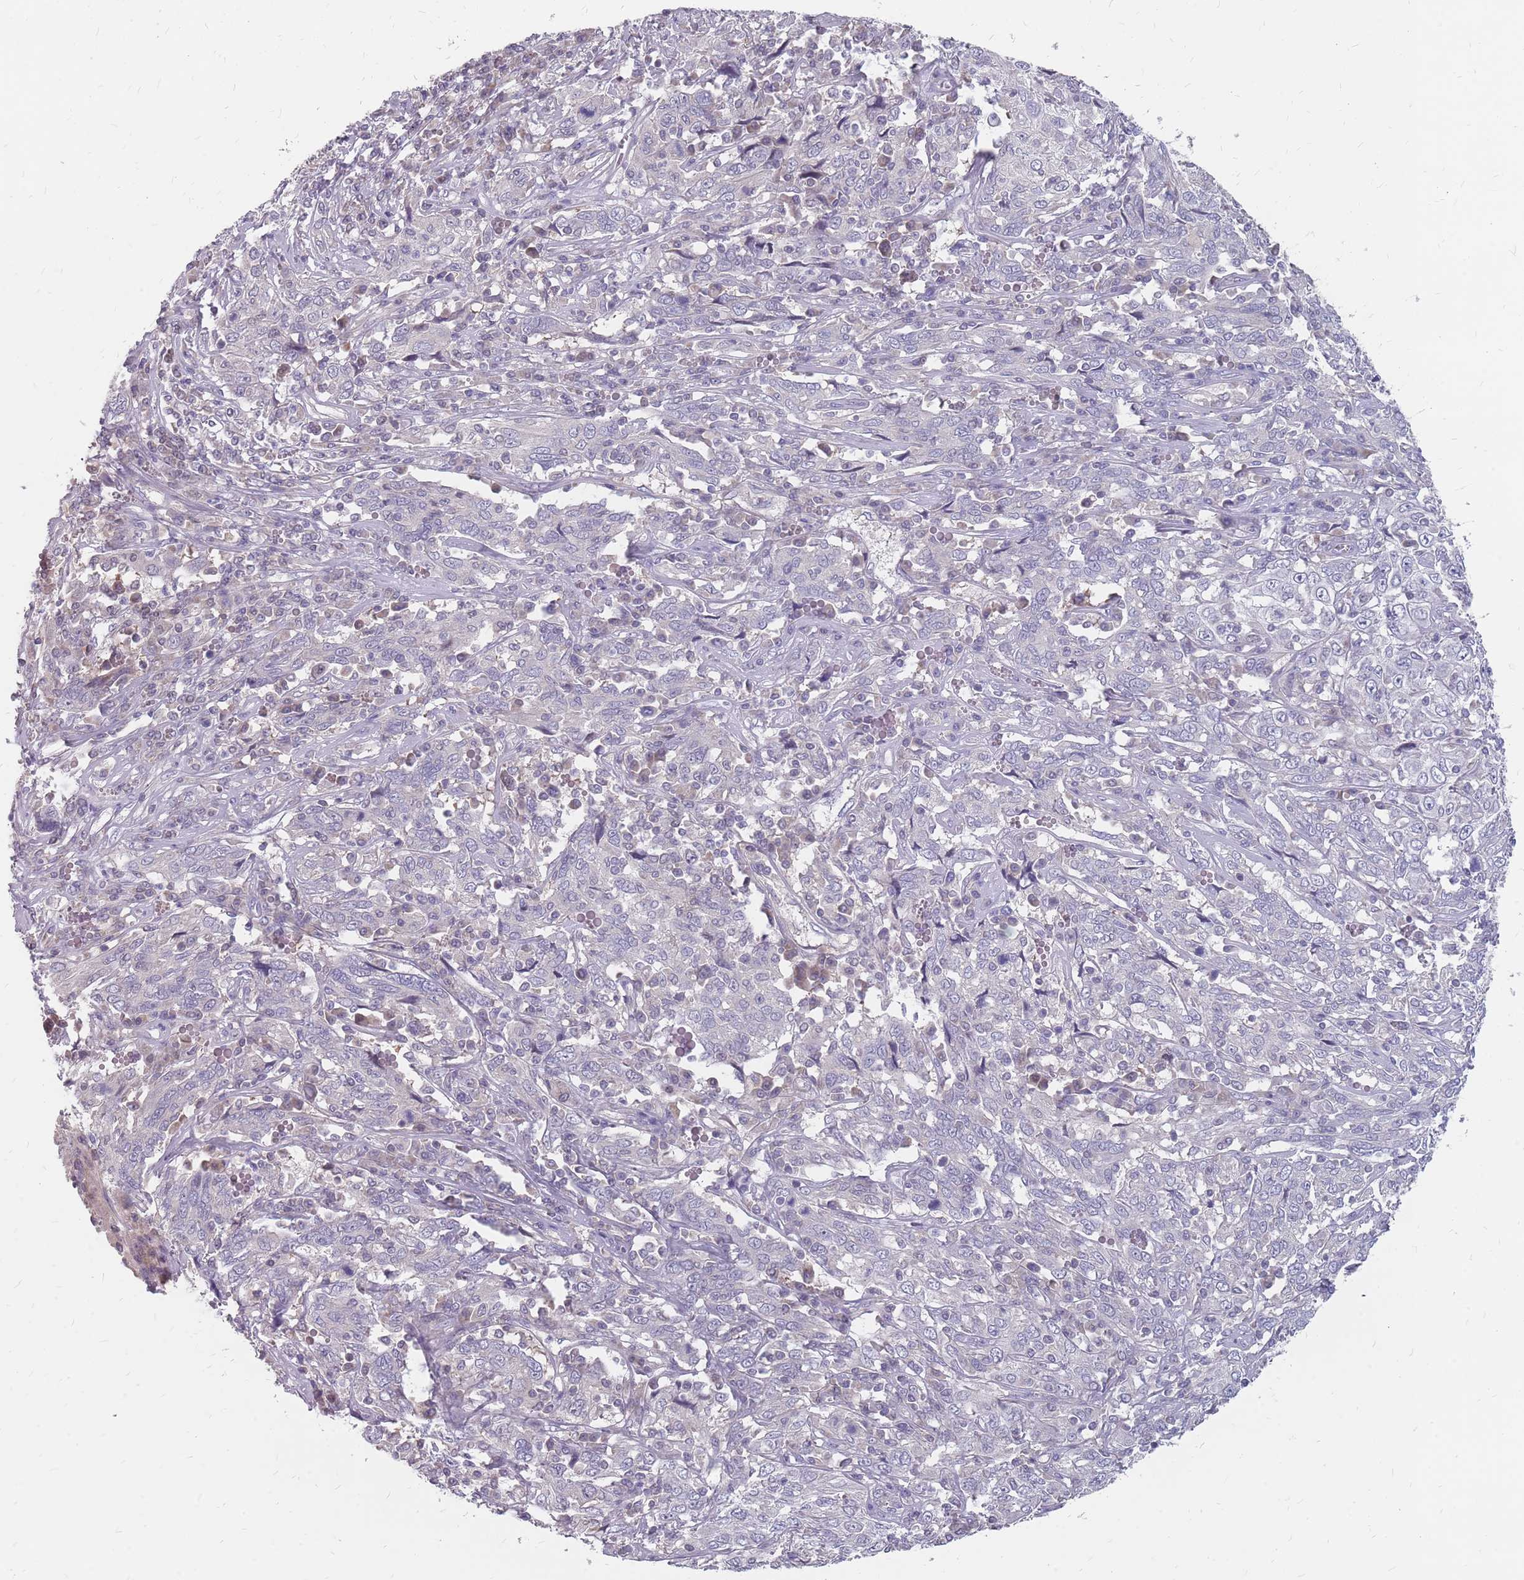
{"staining": {"intensity": "negative", "quantity": "none", "location": "none"}, "tissue": "cervical cancer", "cell_type": "Tumor cells", "image_type": "cancer", "snomed": [{"axis": "morphology", "description": "Squamous cell carcinoma, NOS"}, {"axis": "topography", "description": "Cervix"}], "caption": "Cervical cancer was stained to show a protein in brown. There is no significant positivity in tumor cells.", "gene": "CMTR2", "patient": {"sex": "female", "age": 46}}